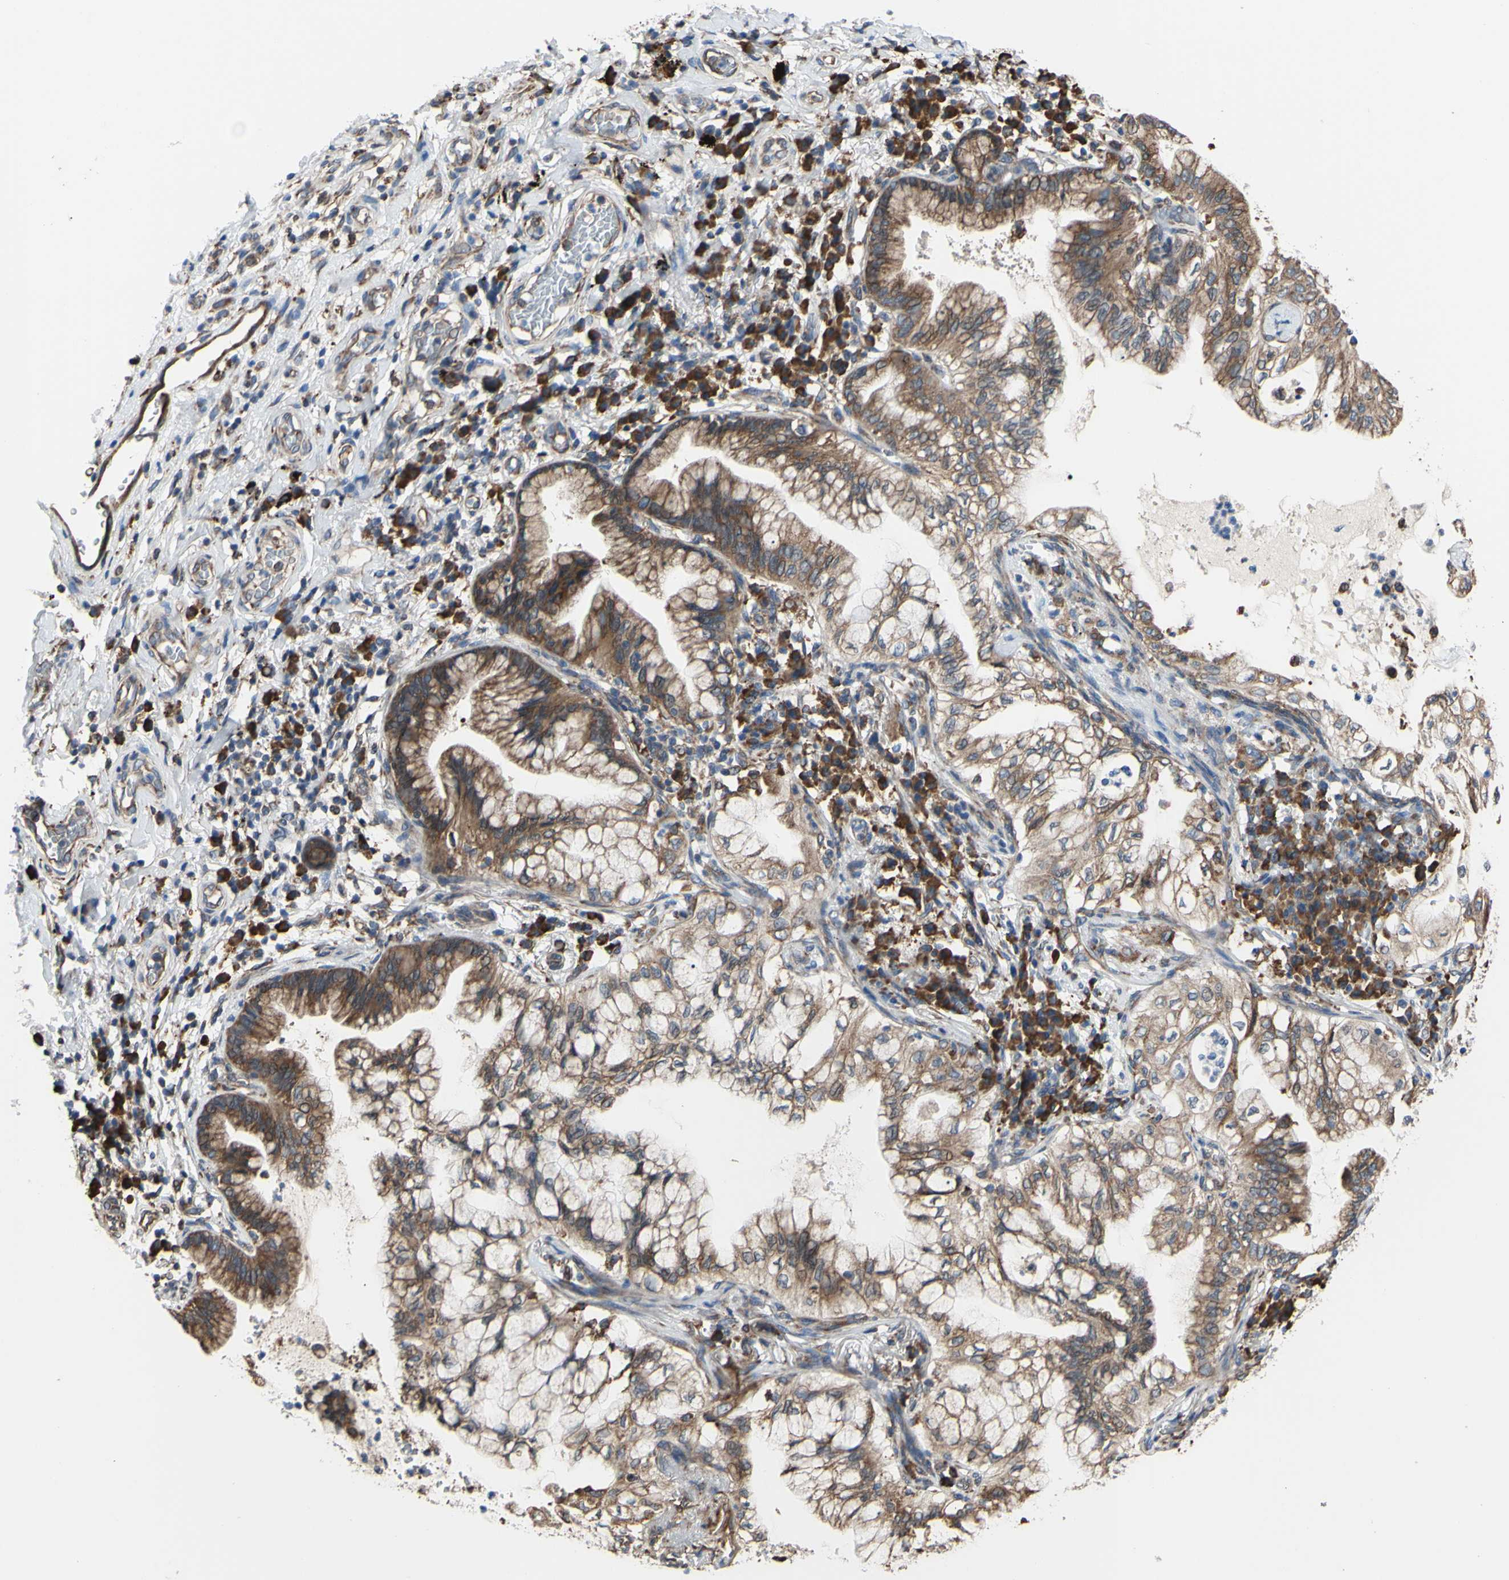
{"staining": {"intensity": "strong", "quantity": ">75%", "location": "cytoplasmic/membranous"}, "tissue": "lung cancer", "cell_type": "Tumor cells", "image_type": "cancer", "snomed": [{"axis": "morphology", "description": "Adenocarcinoma, NOS"}, {"axis": "topography", "description": "Lung"}], "caption": "Adenocarcinoma (lung) was stained to show a protein in brown. There is high levels of strong cytoplasmic/membranous expression in about >75% of tumor cells.", "gene": "BMF", "patient": {"sex": "female", "age": 70}}